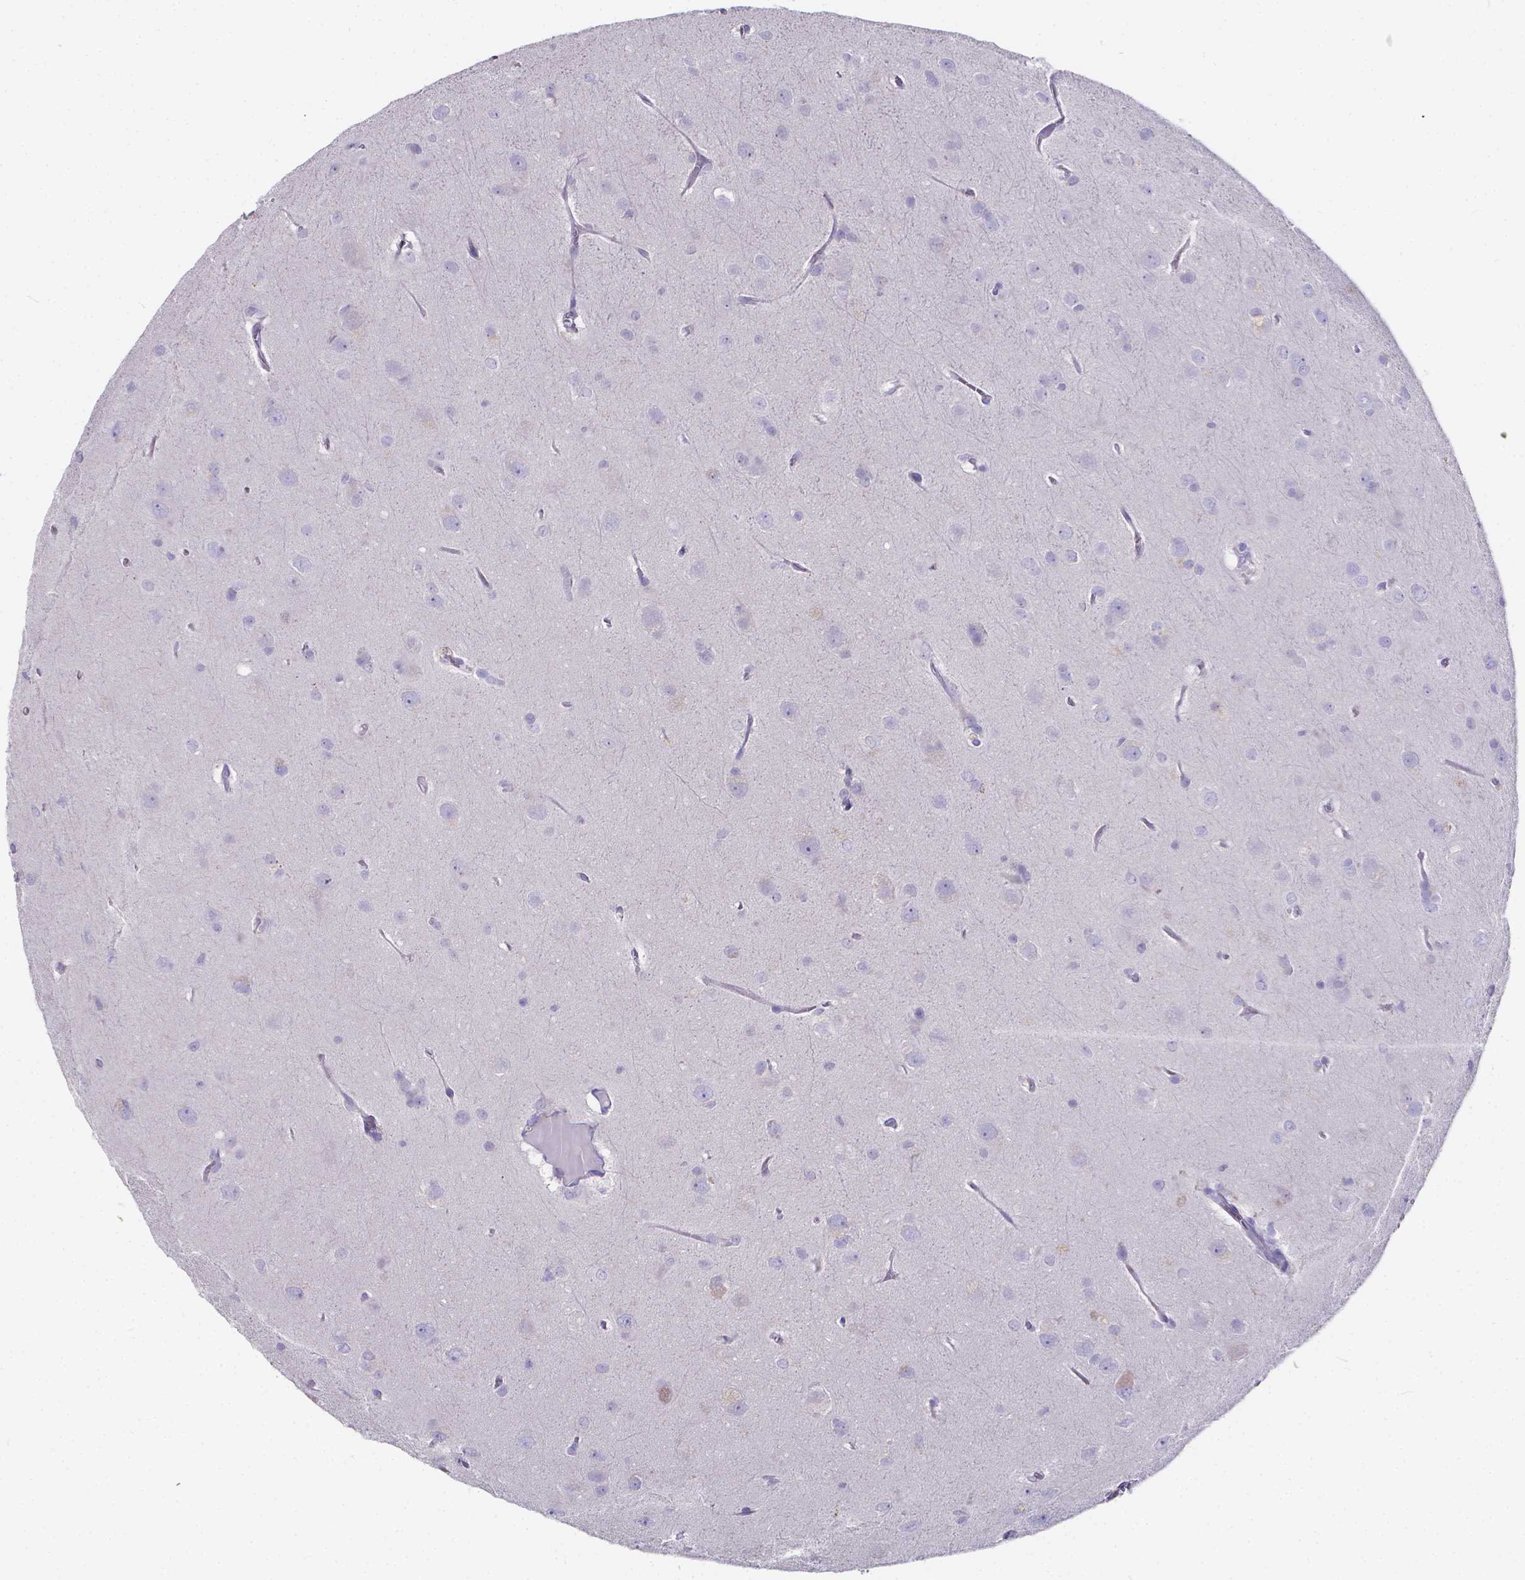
{"staining": {"intensity": "weak", "quantity": "<25%", "location": "cytoplasmic/membranous"}, "tissue": "glioma", "cell_type": "Tumor cells", "image_type": "cancer", "snomed": [{"axis": "morphology", "description": "Glioma, malignant, Low grade"}, {"axis": "topography", "description": "Brain"}], "caption": "This is an IHC image of human glioma. There is no expression in tumor cells.", "gene": "SPEF2", "patient": {"sex": "male", "age": 58}}